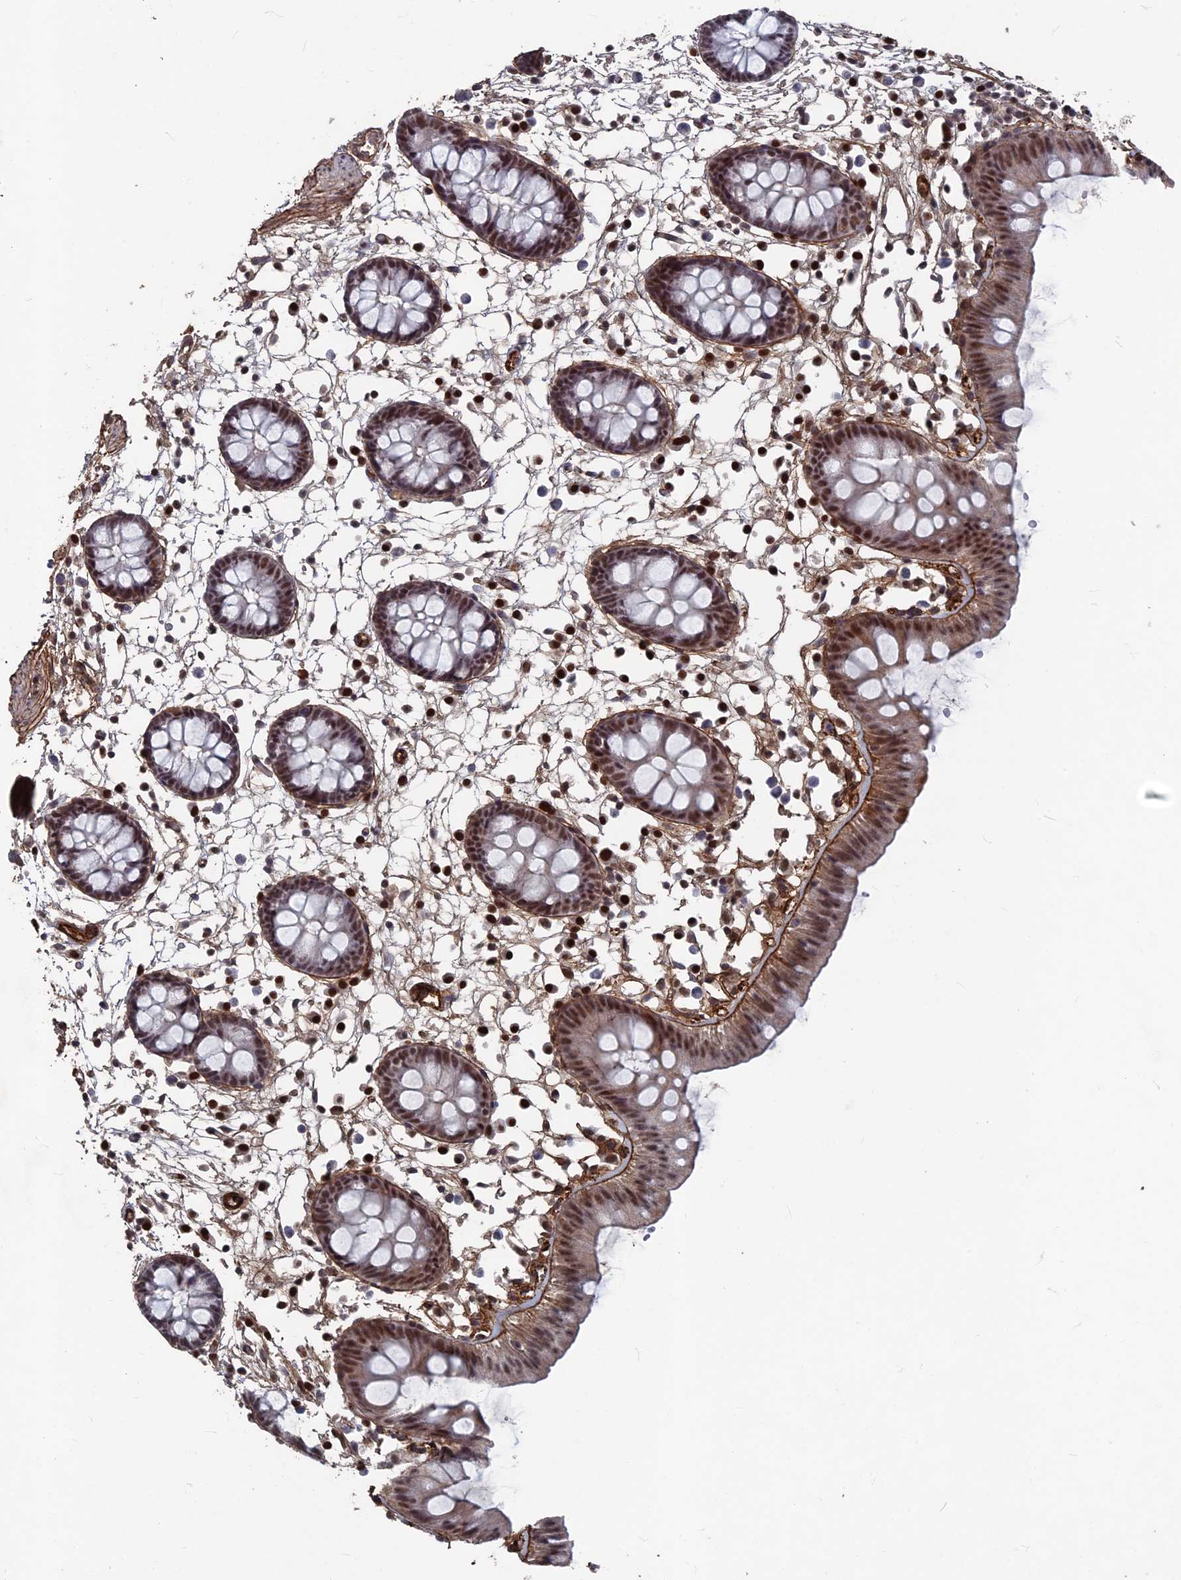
{"staining": {"intensity": "strong", "quantity": ">75%", "location": "cytoplasmic/membranous"}, "tissue": "colon", "cell_type": "Endothelial cells", "image_type": "normal", "snomed": [{"axis": "morphology", "description": "Normal tissue, NOS"}, {"axis": "topography", "description": "Colon"}], "caption": "DAB immunohistochemical staining of unremarkable human colon reveals strong cytoplasmic/membranous protein expression in about >75% of endothelial cells.", "gene": "SH3D21", "patient": {"sex": "male", "age": 56}}